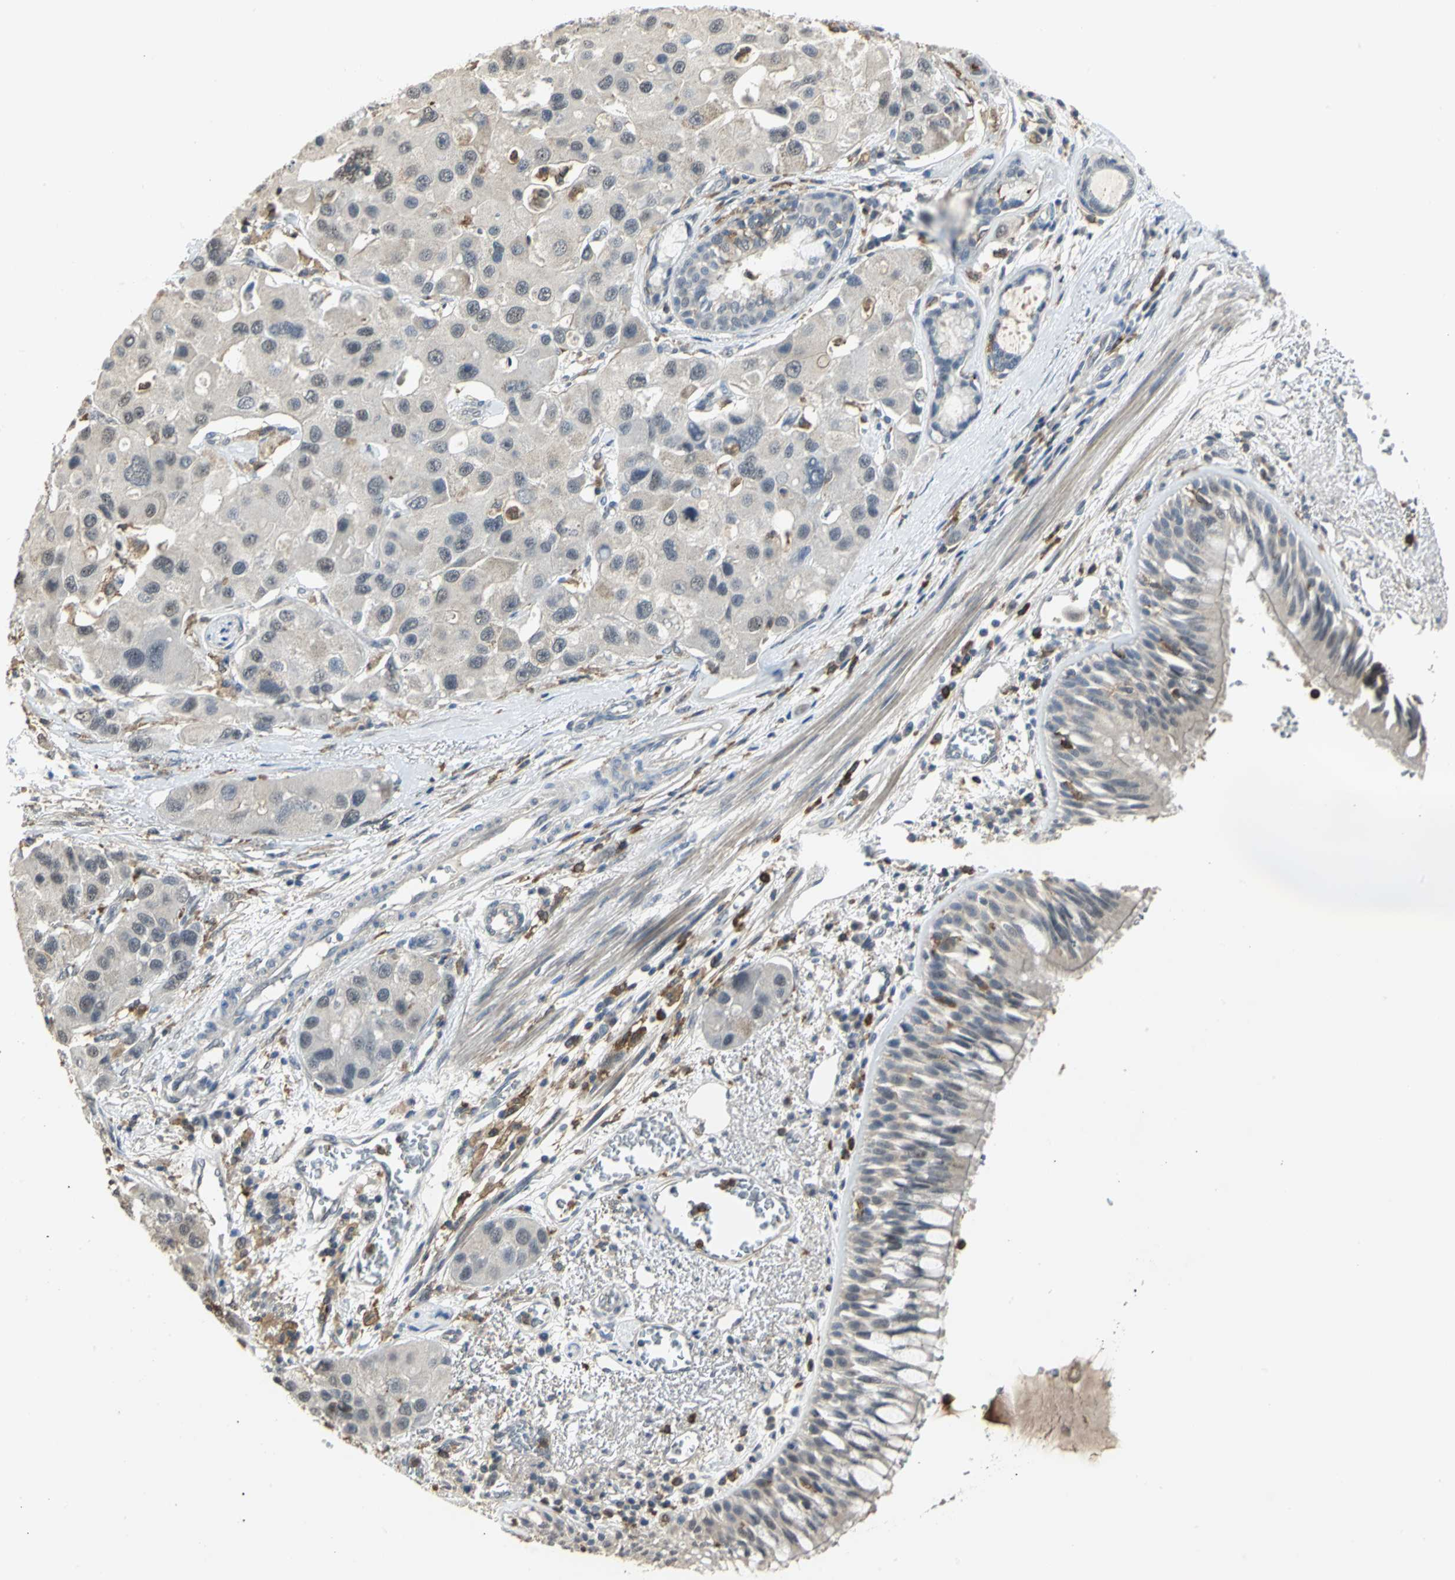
{"staining": {"intensity": "moderate", "quantity": "<25%", "location": "cytoplasmic/membranous"}, "tissue": "bronchus", "cell_type": "Respiratory epithelial cells", "image_type": "normal", "snomed": [{"axis": "morphology", "description": "Normal tissue, NOS"}, {"axis": "morphology", "description": "Adenocarcinoma, NOS"}, {"axis": "morphology", "description": "Adenocarcinoma, metastatic, NOS"}, {"axis": "topography", "description": "Lymph node"}, {"axis": "topography", "description": "Bronchus"}, {"axis": "topography", "description": "Lung"}], "caption": "Unremarkable bronchus shows moderate cytoplasmic/membranous expression in about <25% of respiratory epithelial cells.", "gene": "SKAP2", "patient": {"sex": "female", "age": 54}}